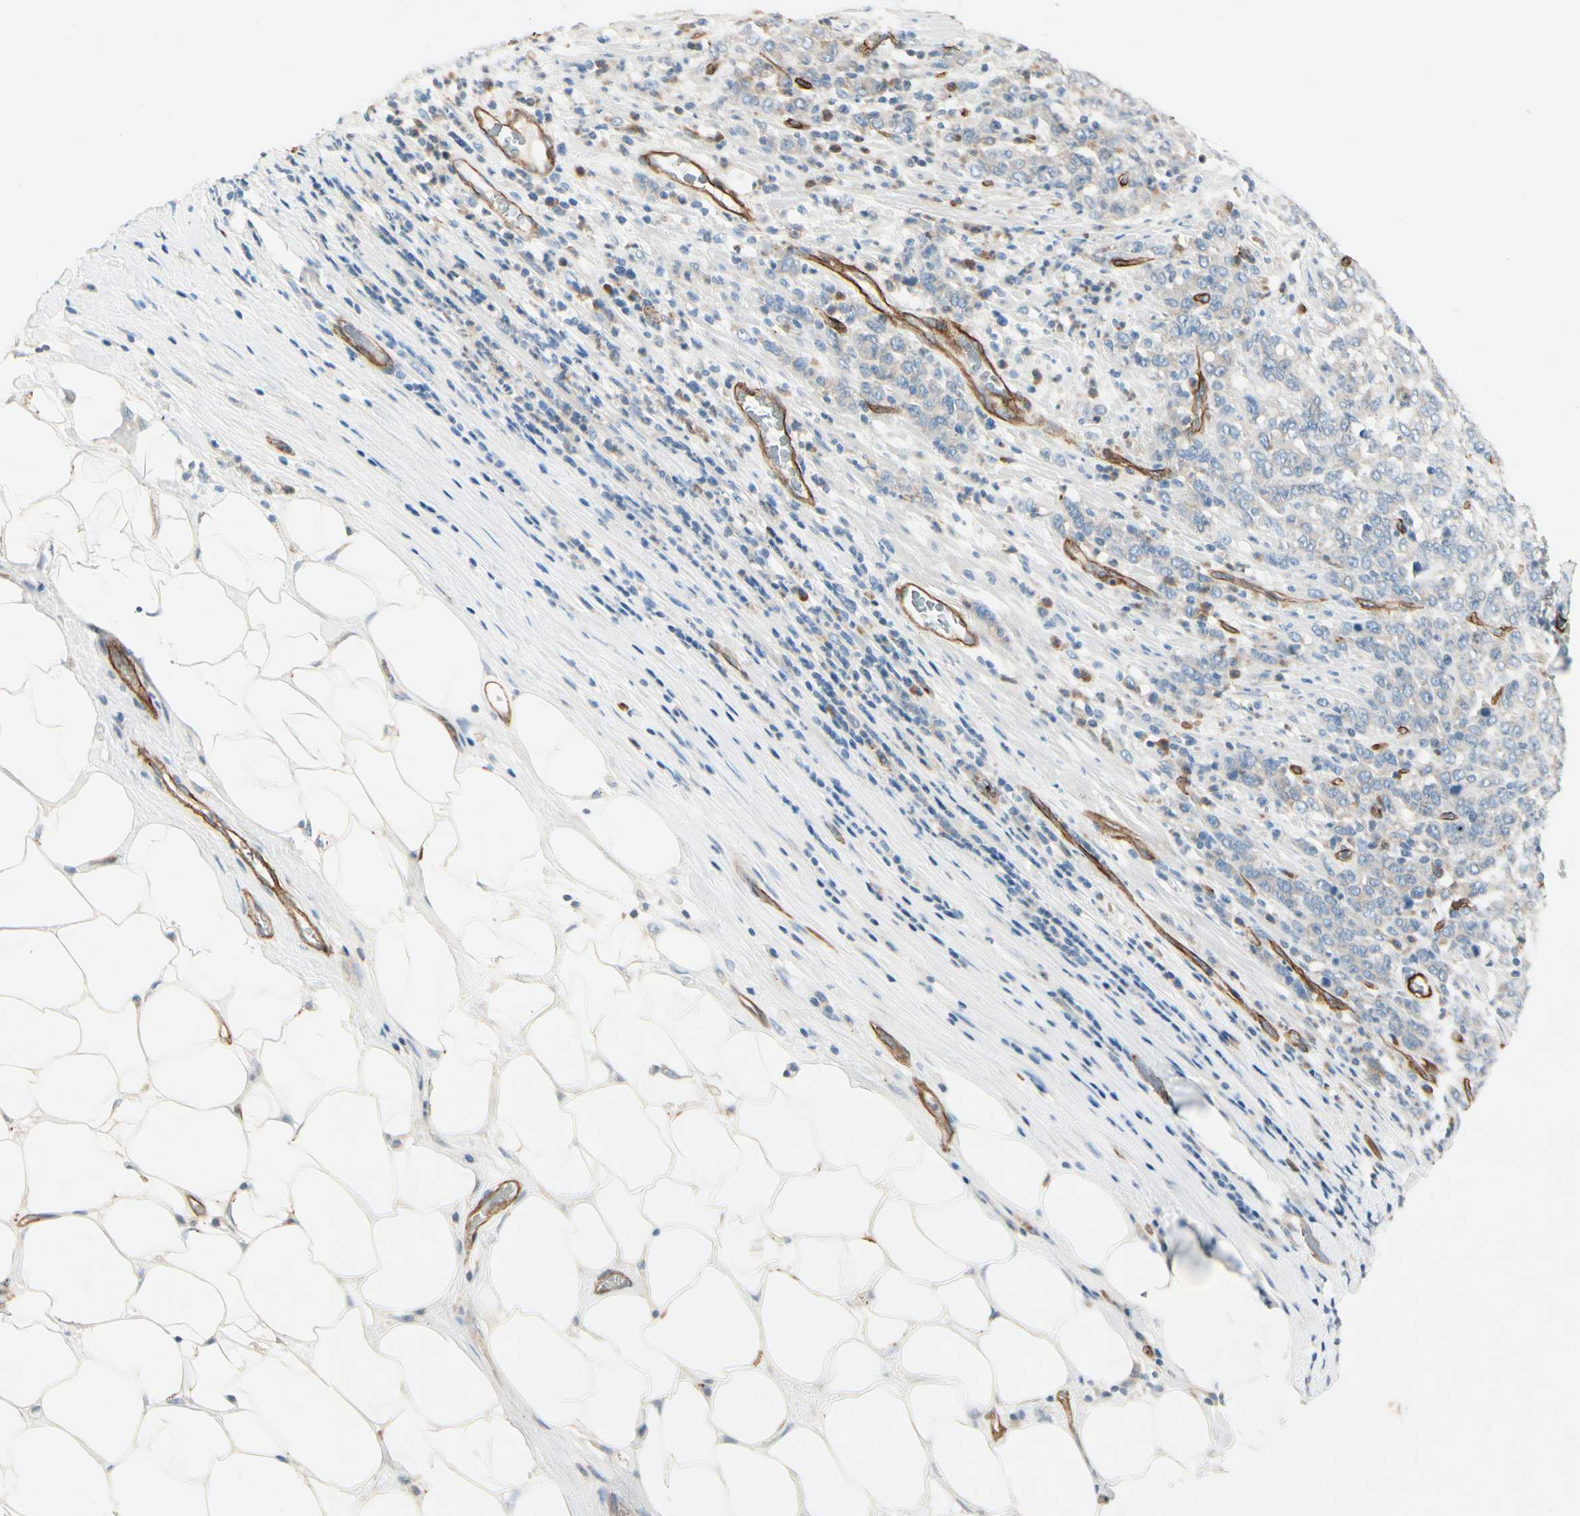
{"staining": {"intensity": "negative", "quantity": "none", "location": "none"}, "tissue": "stomach cancer", "cell_type": "Tumor cells", "image_type": "cancer", "snomed": [{"axis": "morphology", "description": "Adenocarcinoma, NOS"}, {"axis": "topography", "description": "Stomach, lower"}], "caption": "High power microscopy image of an immunohistochemistry histopathology image of stomach adenocarcinoma, revealing no significant positivity in tumor cells. (Stains: DAB (3,3'-diaminobenzidine) IHC with hematoxylin counter stain, Microscopy: brightfield microscopy at high magnification).", "gene": "CD93", "patient": {"sex": "female", "age": 71}}